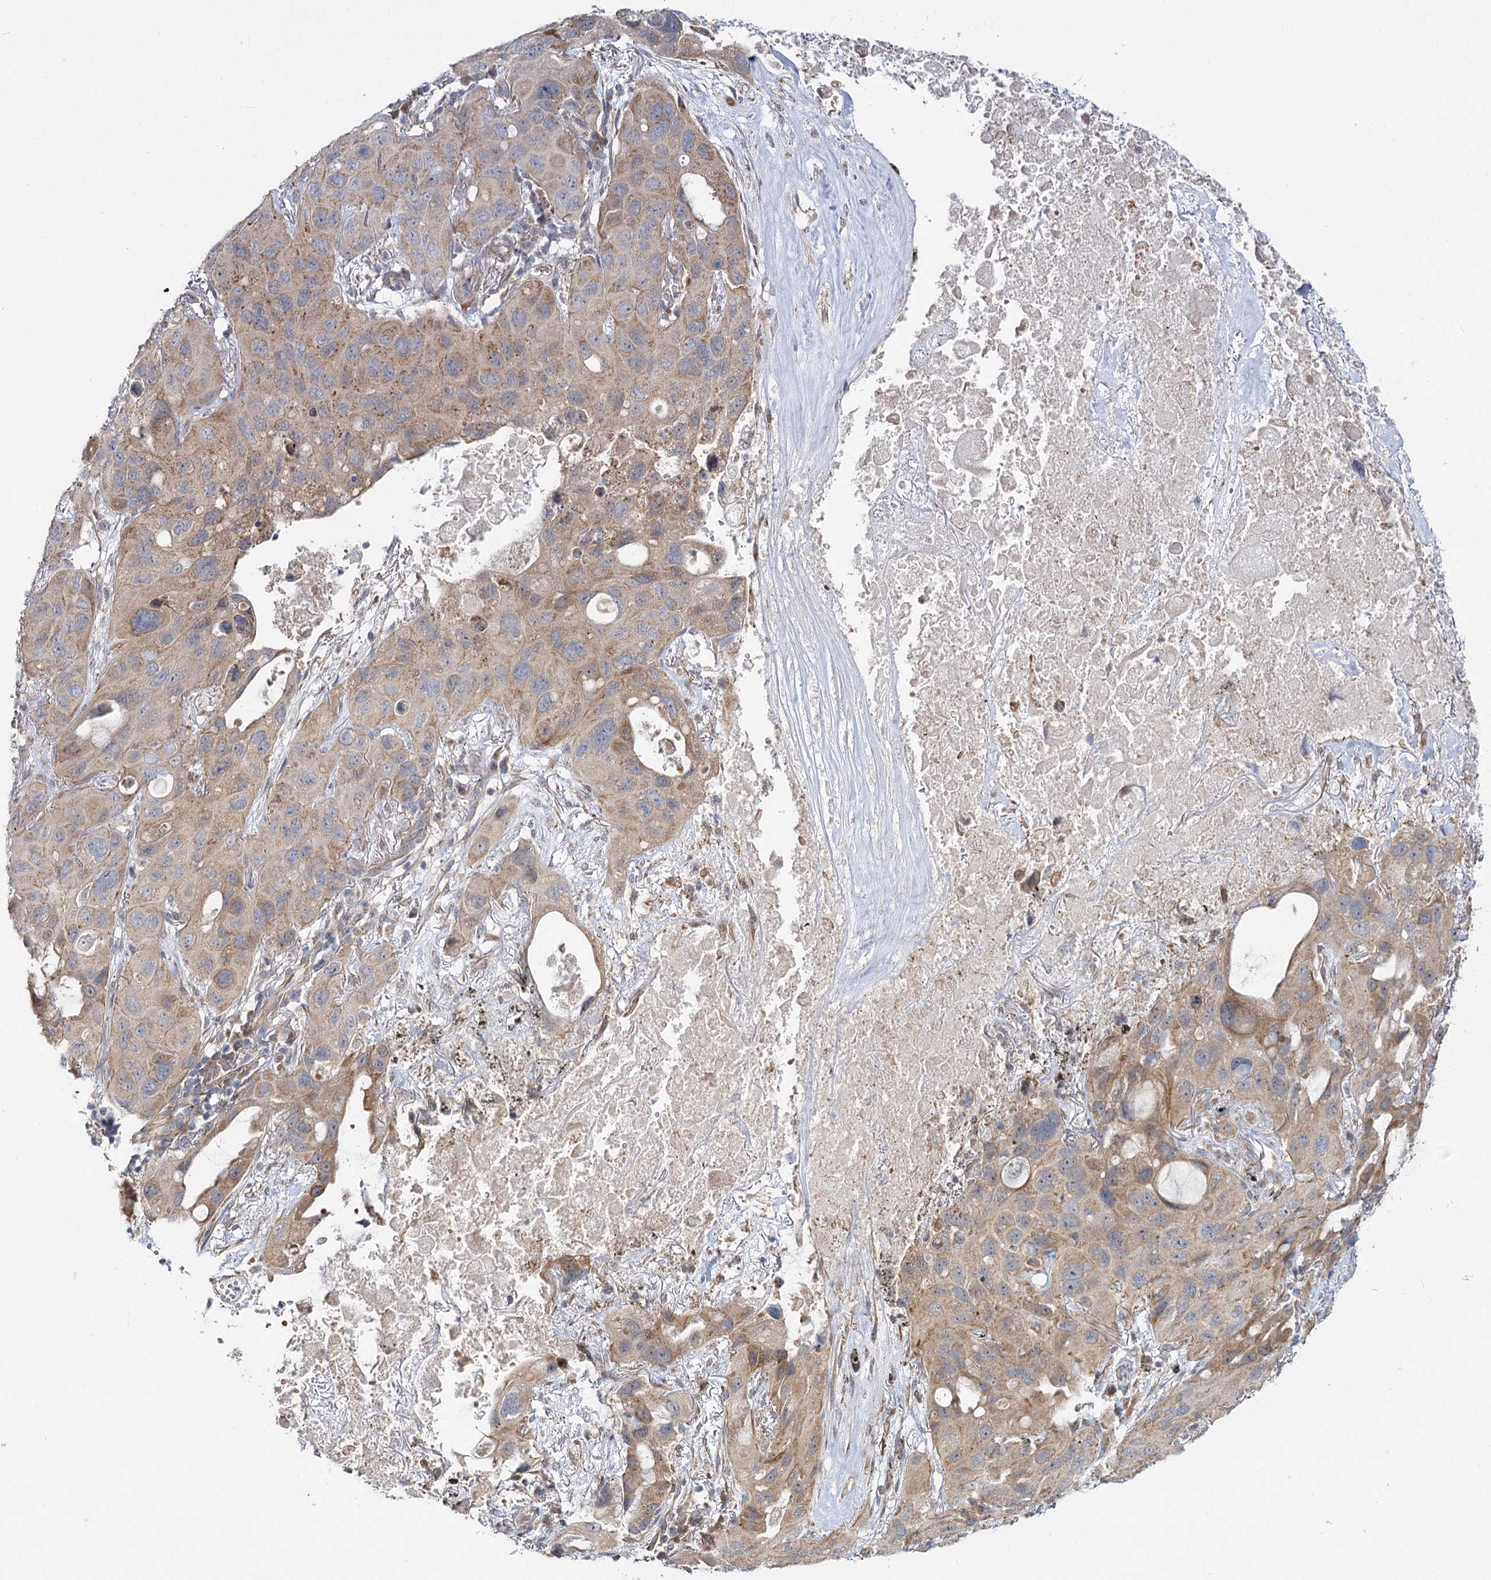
{"staining": {"intensity": "weak", "quantity": ">75%", "location": "cytoplasmic/membranous"}, "tissue": "lung cancer", "cell_type": "Tumor cells", "image_type": "cancer", "snomed": [{"axis": "morphology", "description": "Squamous cell carcinoma, NOS"}, {"axis": "topography", "description": "Lung"}], "caption": "This is an image of immunohistochemistry (IHC) staining of lung squamous cell carcinoma, which shows weak positivity in the cytoplasmic/membranous of tumor cells.", "gene": "TBC1D9B", "patient": {"sex": "female", "age": 73}}